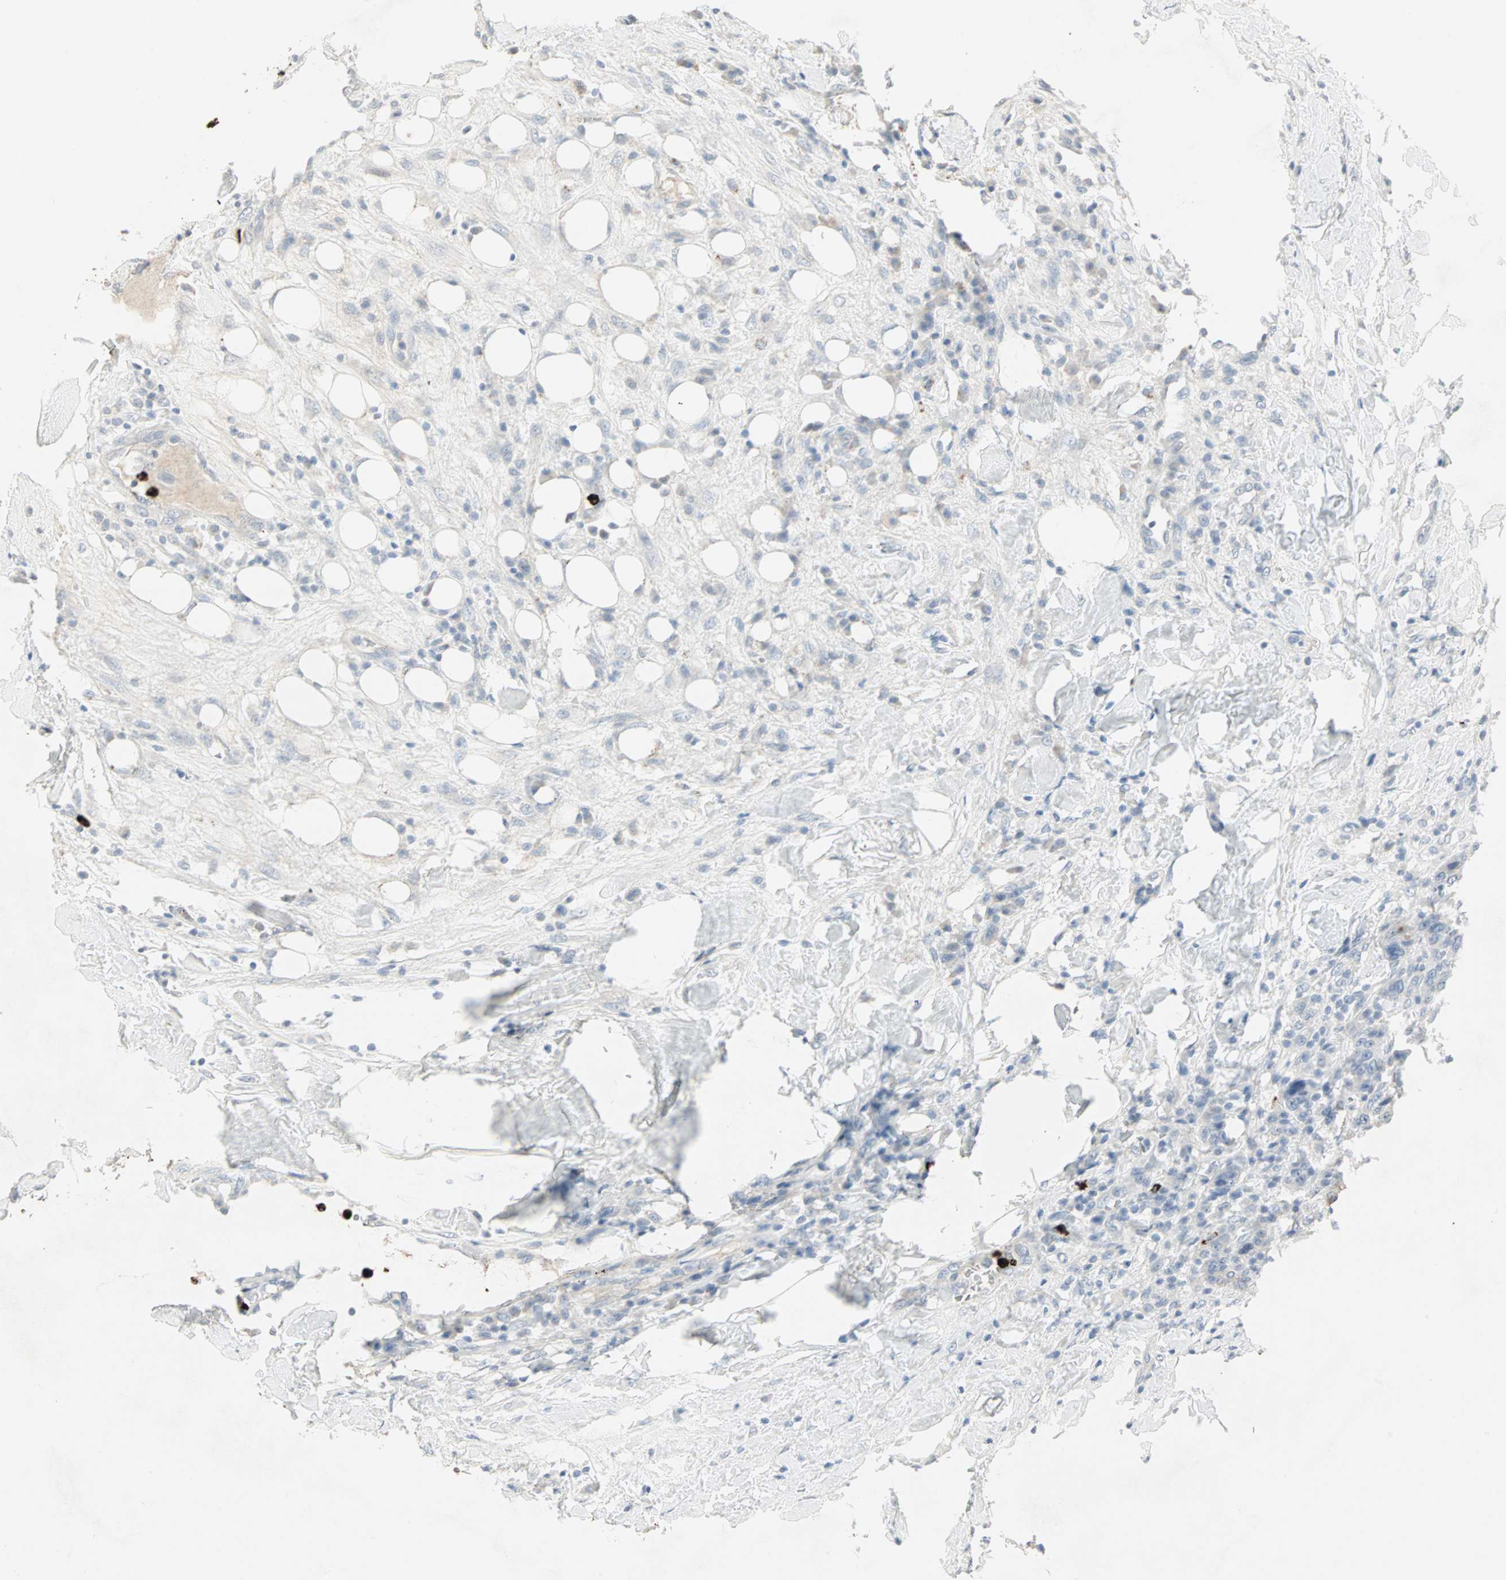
{"staining": {"intensity": "weak", "quantity": "<25%", "location": "cytoplasmic/membranous"}, "tissue": "breast cancer", "cell_type": "Tumor cells", "image_type": "cancer", "snomed": [{"axis": "morphology", "description": "Duct carcinoma"}, {"axis": "topography", "description": "Breast"}], "caption": "The micrograph exhibits no significant positivity in tumor cells of breast invasive ductal carcinoma.", "gene": "CEACAM6", "patient": {"sex": "female", "age": 37}}